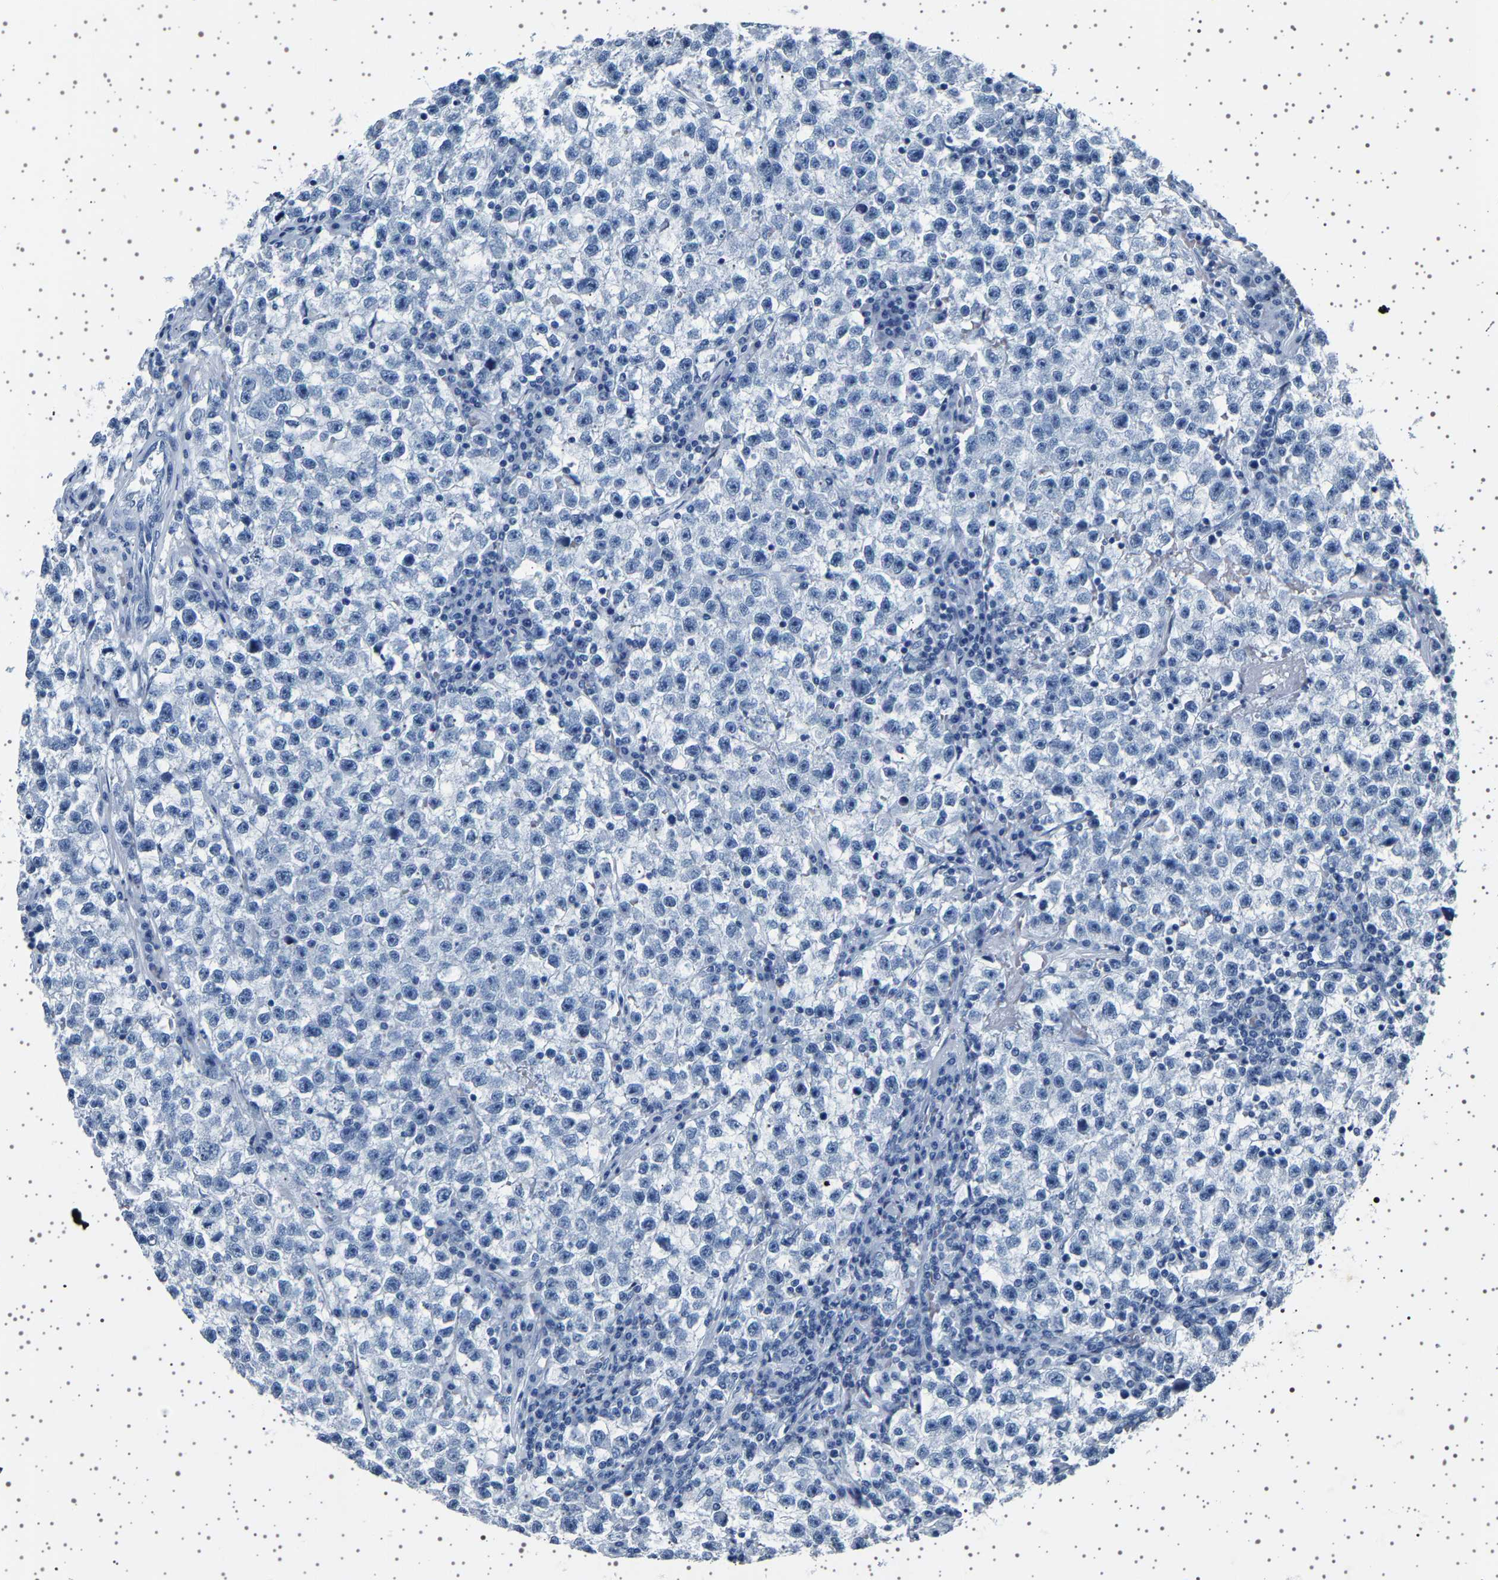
{"staining": {"intensity": "negative", "quantity": "none", "location": "none"}, "tissue": "testis cancer", "cell_type": "Tumor cells", "image_type": "cancer", "snomed": [{"axis": "morphology", "description": "Seminoma, NOS"}, {"axis": "topography", "description": "Testis"}], "caption": "This photomicrograph is of testis seminoma stained with immunohistochemistry (IHC) to label a protein in brown with the nuclei are counter-stained blue. There is no expression in tumor cells. (DAB IHC visualized using brightfield microscopy, high magnification).", "gene": "TFF3", "patient": {"sex": "male", "age": 22}}